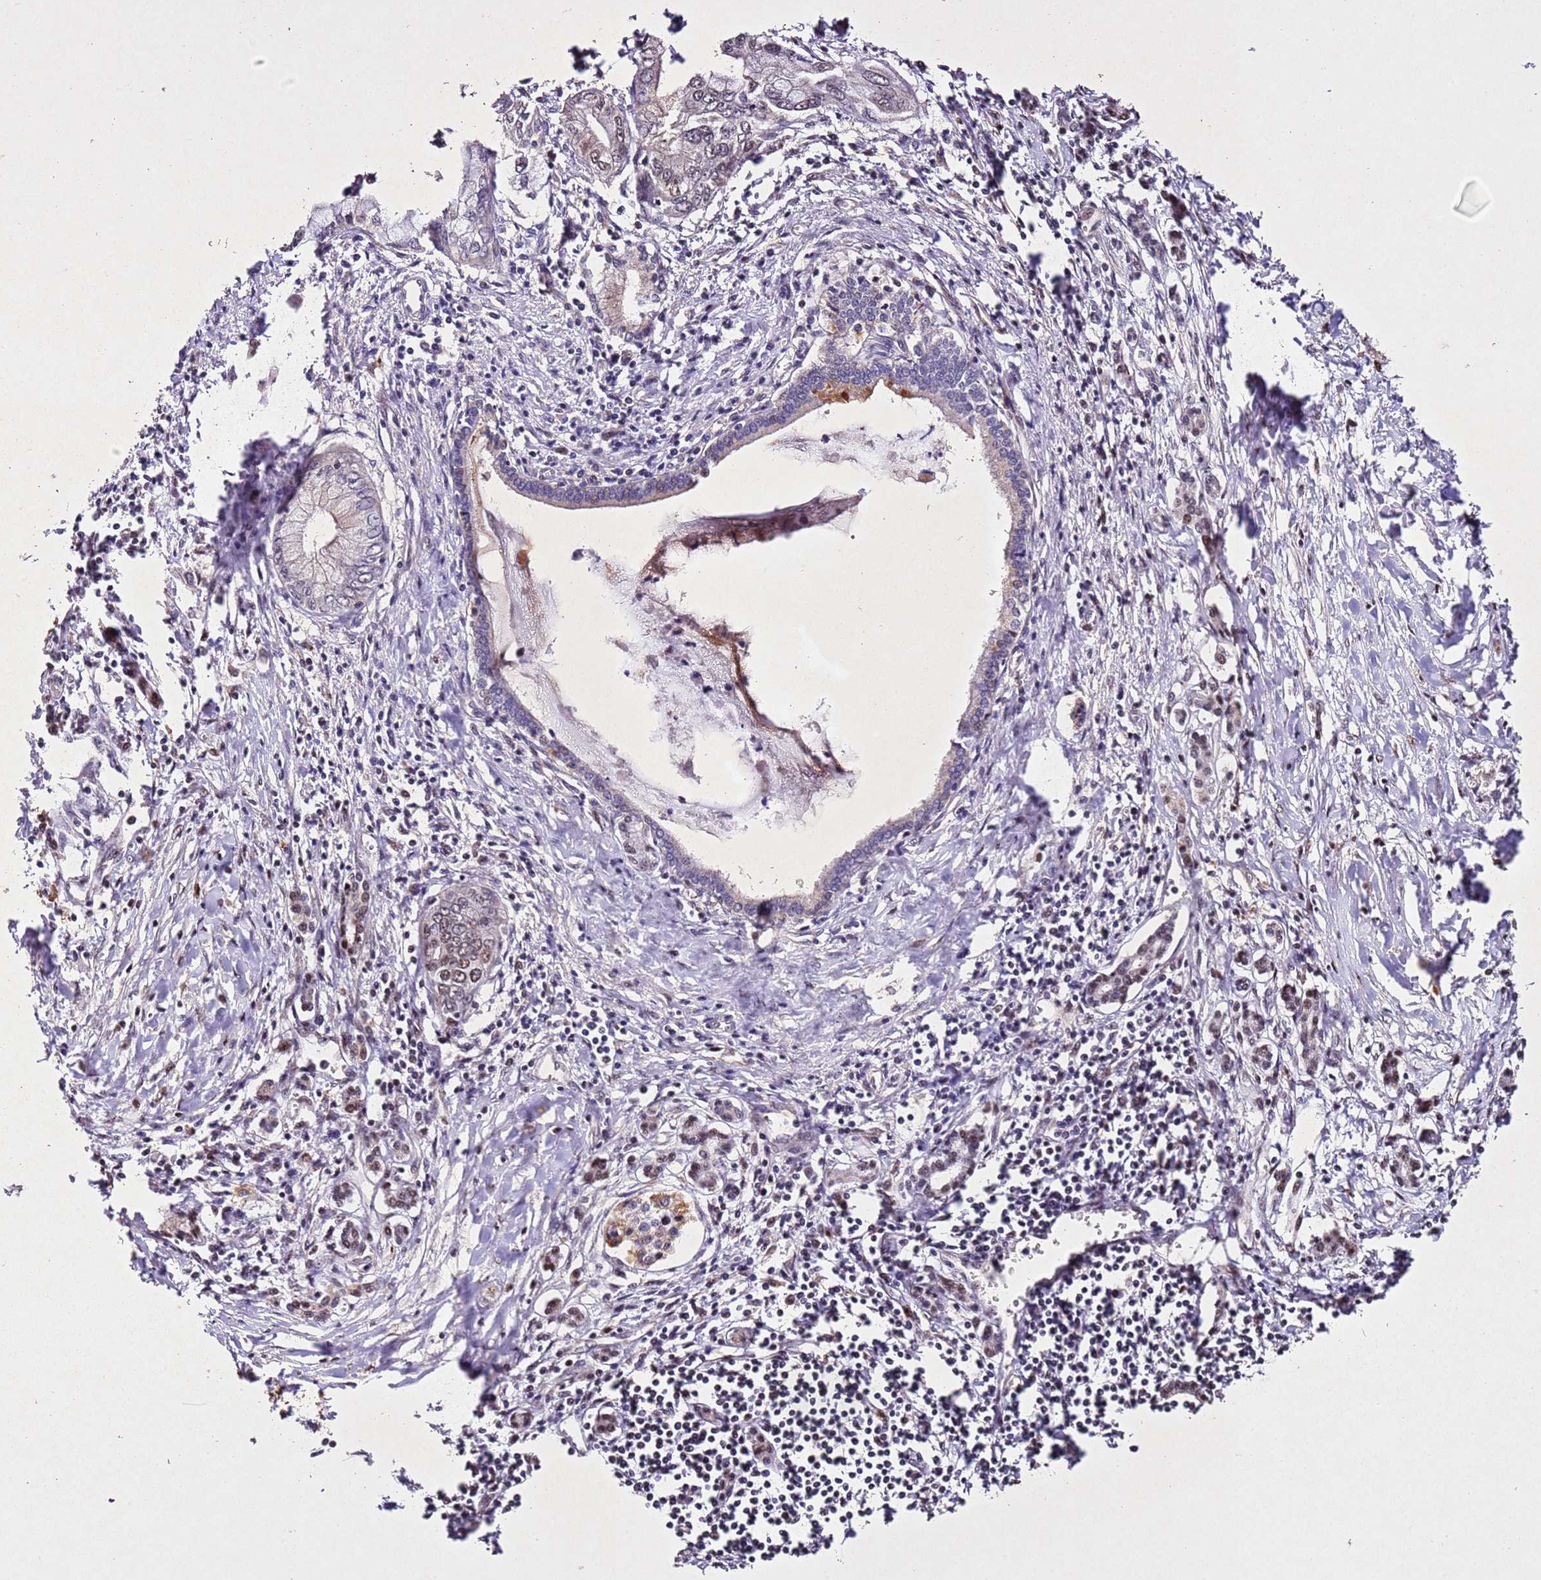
{"staining": {"intensity": "moderate", "quantity": ">75%", "location": "nuclear"}, "tissue": "pancreatic cancer", "cell_type": "Tumor cells", "image_type": "cancer", "snomed": [{"axis": "morphology", "description": "Adenocarcinoma, NOS"}, {"axis": "topography", "description": "Pancreas"}], "caption": "Tumor cells demonstrate medium levels of moderate nuclear staining in approximately >75% of cells in human pancreatic cancer (adenocarcinoma).", "gene": "PTMA", "patient": {"sex": "male", "age": 48}}